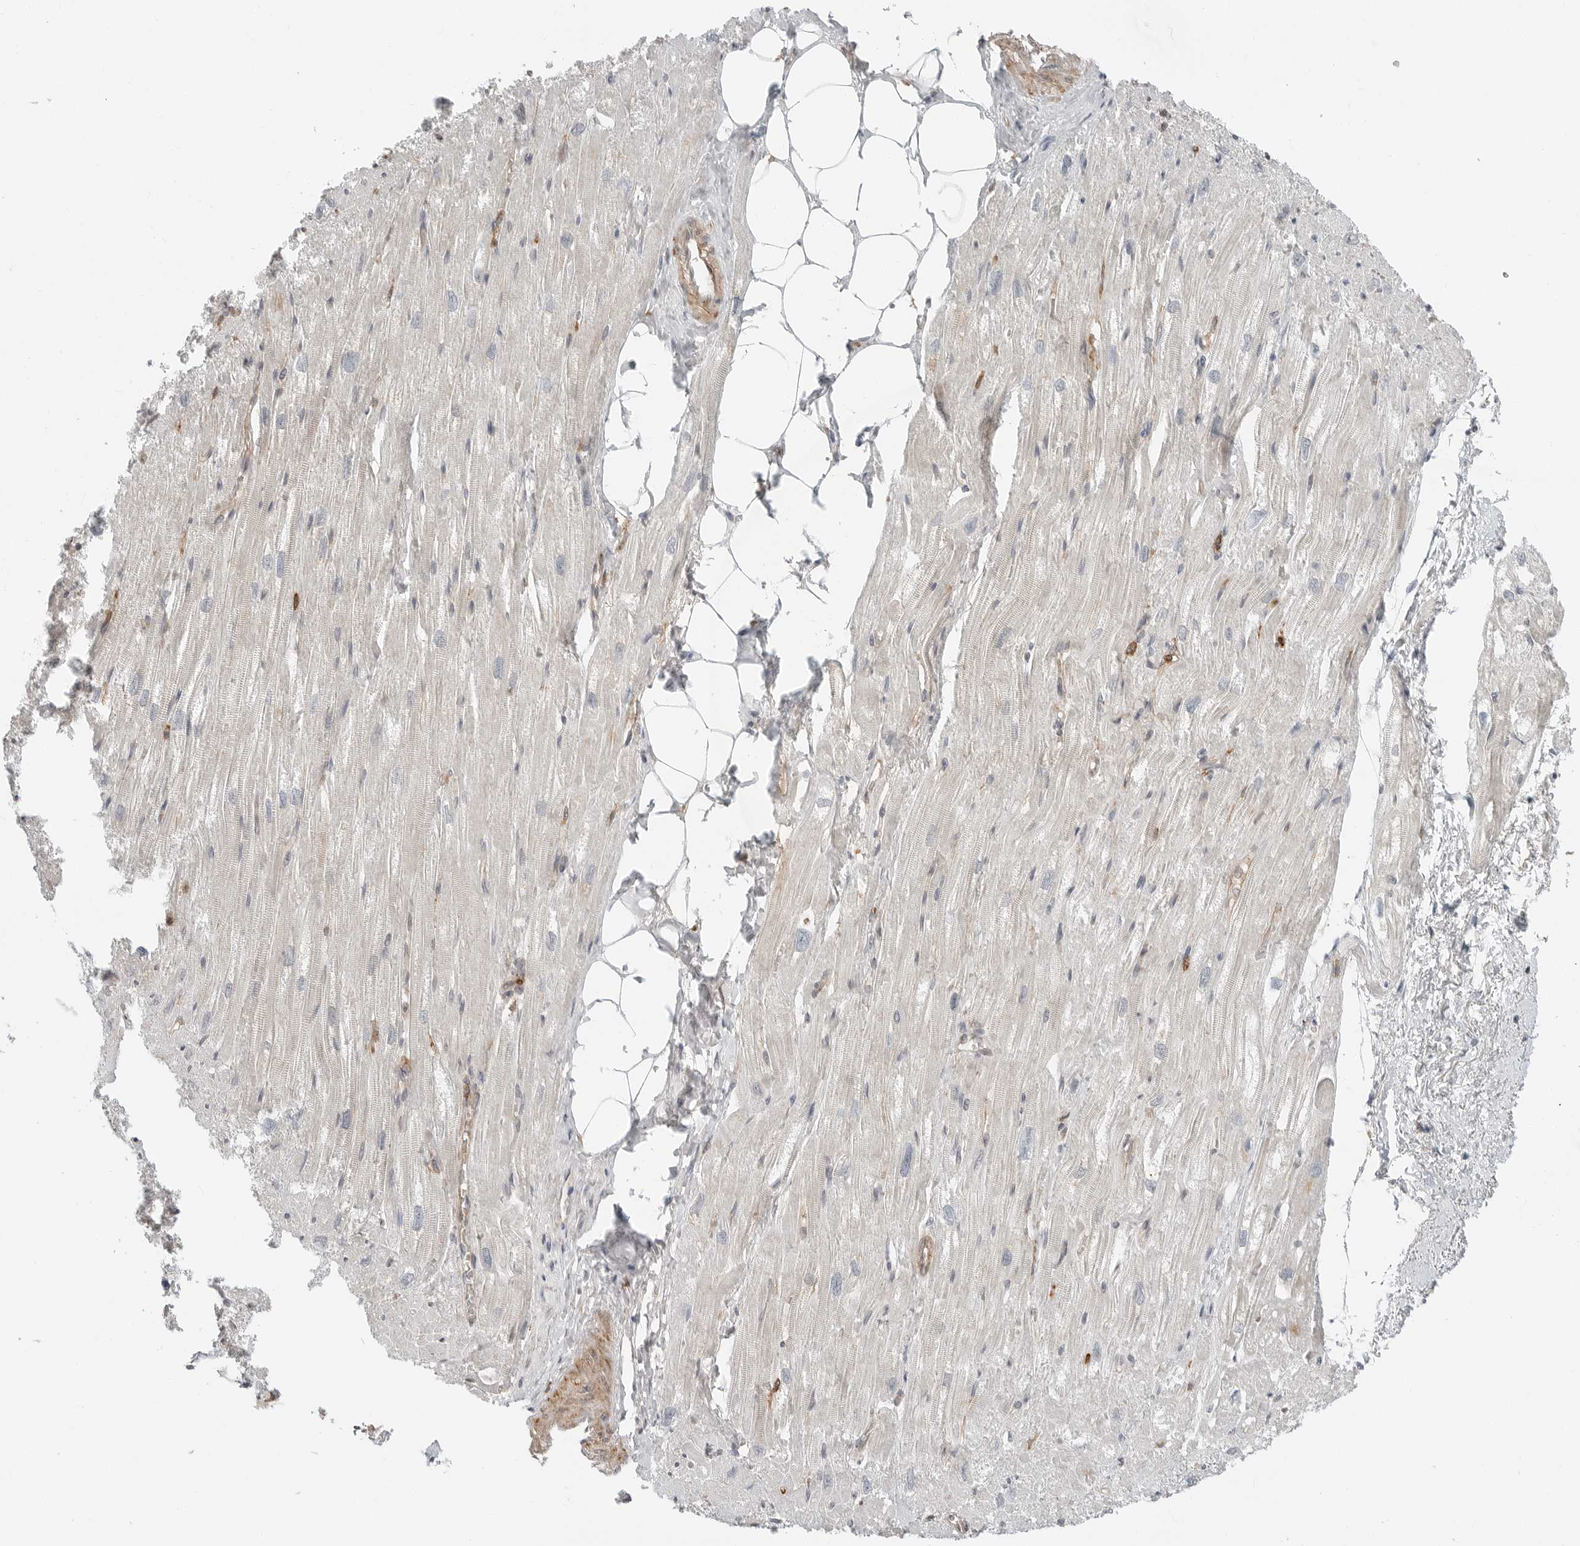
{"staining": {"intensity": "weak", "quantity": "25%-75%", "location": "cytoplasmic/membranous"}, "tissue": "heart muscle", "cell_type": "Cardiomyocytes", "image_type": "normal", "snomed": [{"axis": "morphology", "description": "Normal tissue, NOS"}, {"axis": "topography", "description": "Heart"}], "caption": "Cardiomyocytes show low levels of weak cytoplasmic/membranous positivity in about 25%-75% of cells in normal heart muscle. (Stains: DAB (3,3'-diaminobenzidine) in brown, nuclei in blue, Microscopy: brightfield microscopy at high magnification).", "gene": "LEFTY2", "patient": {"sex": "male", "age": 50}}